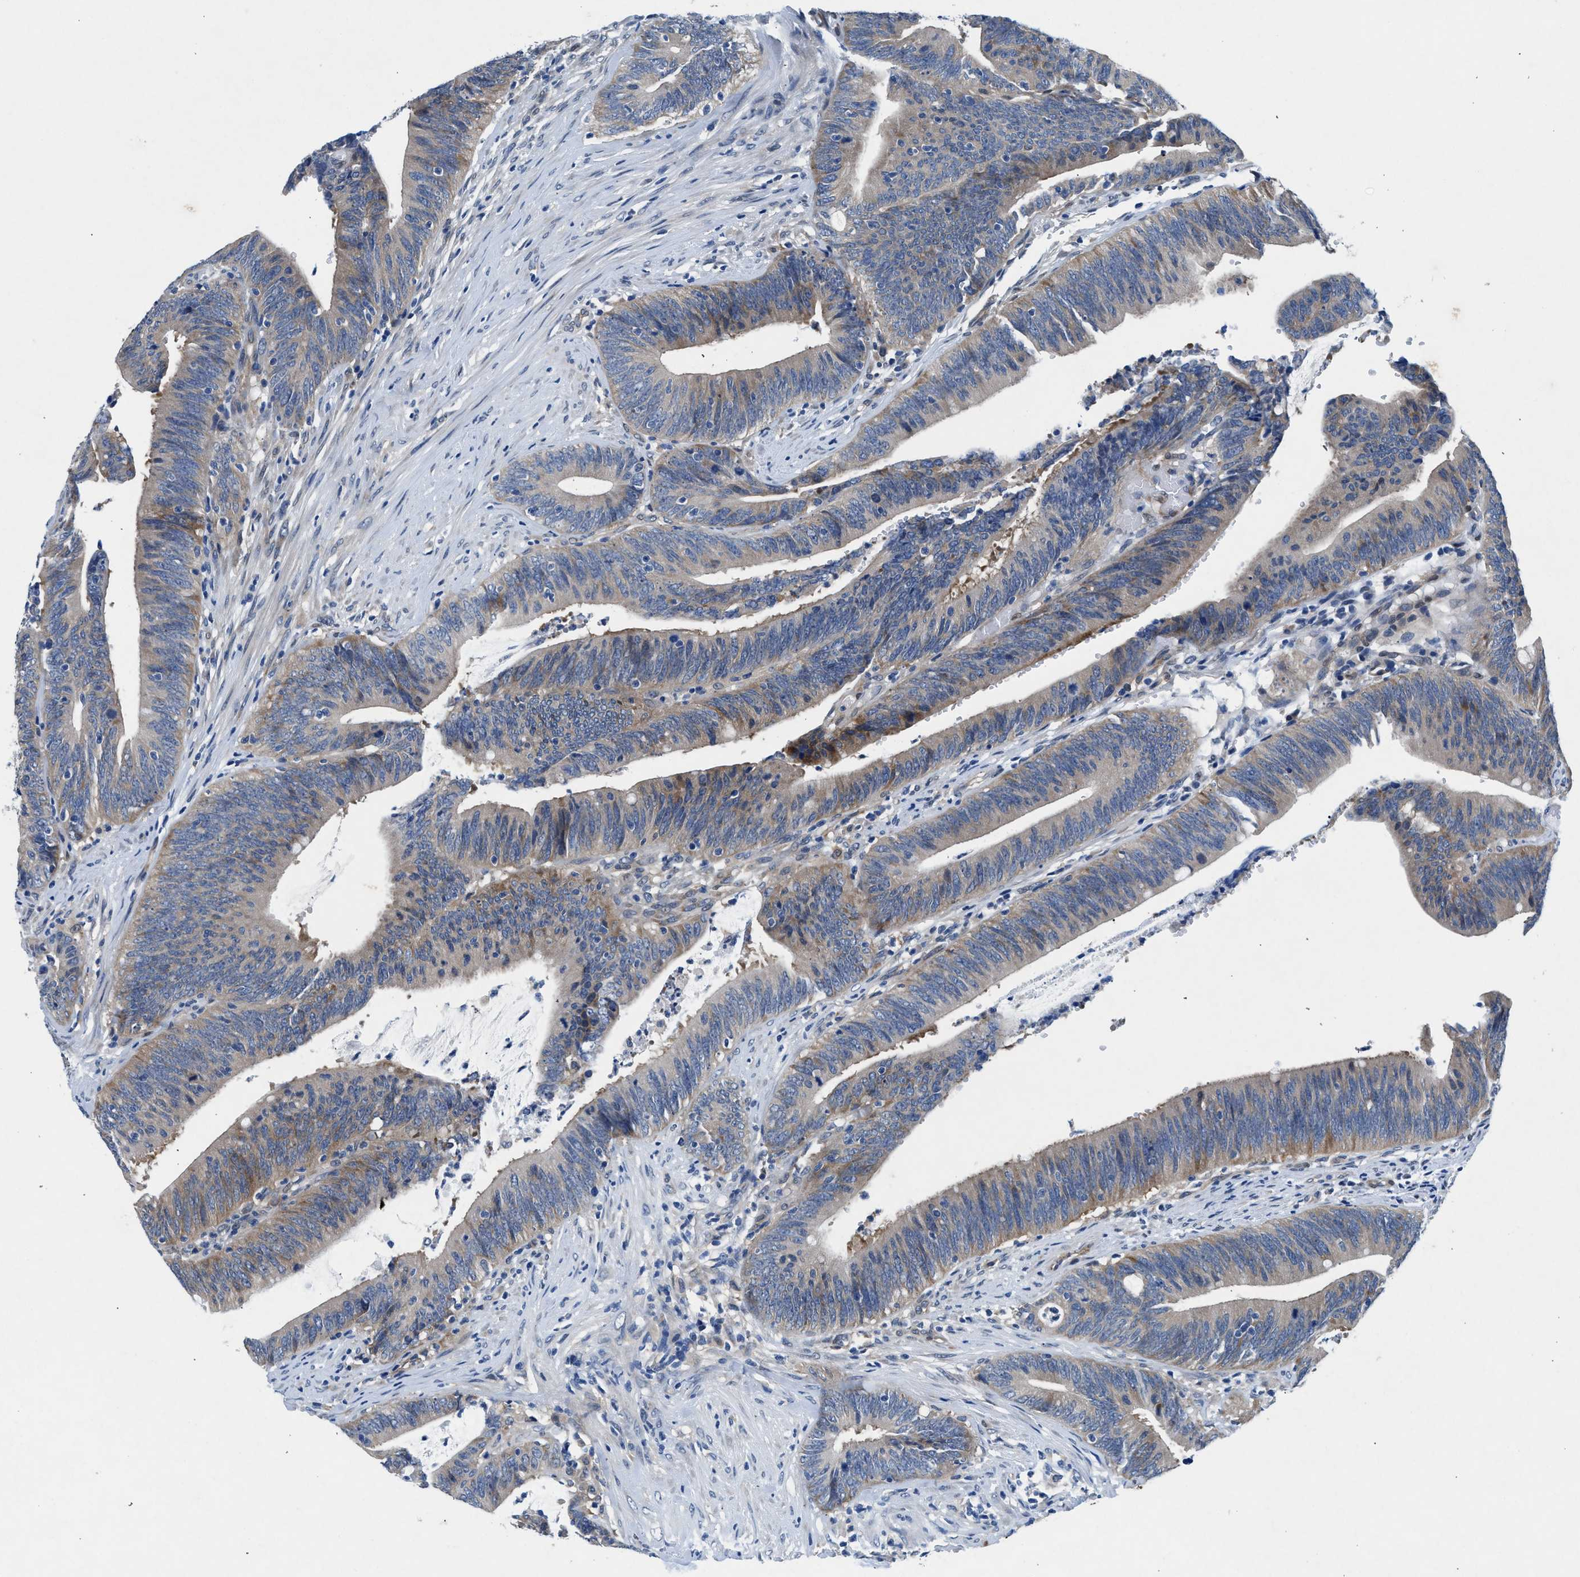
{"staining": {"intensity": "weak", "quantity": "<25%", "location": "cytoplasmic/membranous"}, "tissue": "colorectal cancer", "cell_type": "Tumor cells", "image_type": "cancer", "snomed": [{"axis": "morphology", "description": "Normal tissue, NOS"}, {"axis": "morphology", "description": "Adenocarcinoma, NOS"}, {"axis": "topography", "description": "Rectum"}], "caption": "Colorectal cancer was stained to show a protein in brown. There is no significant expression in tumor cells.", "gene": "COPS2", "patient": {"sex": "female", "age": 66}}